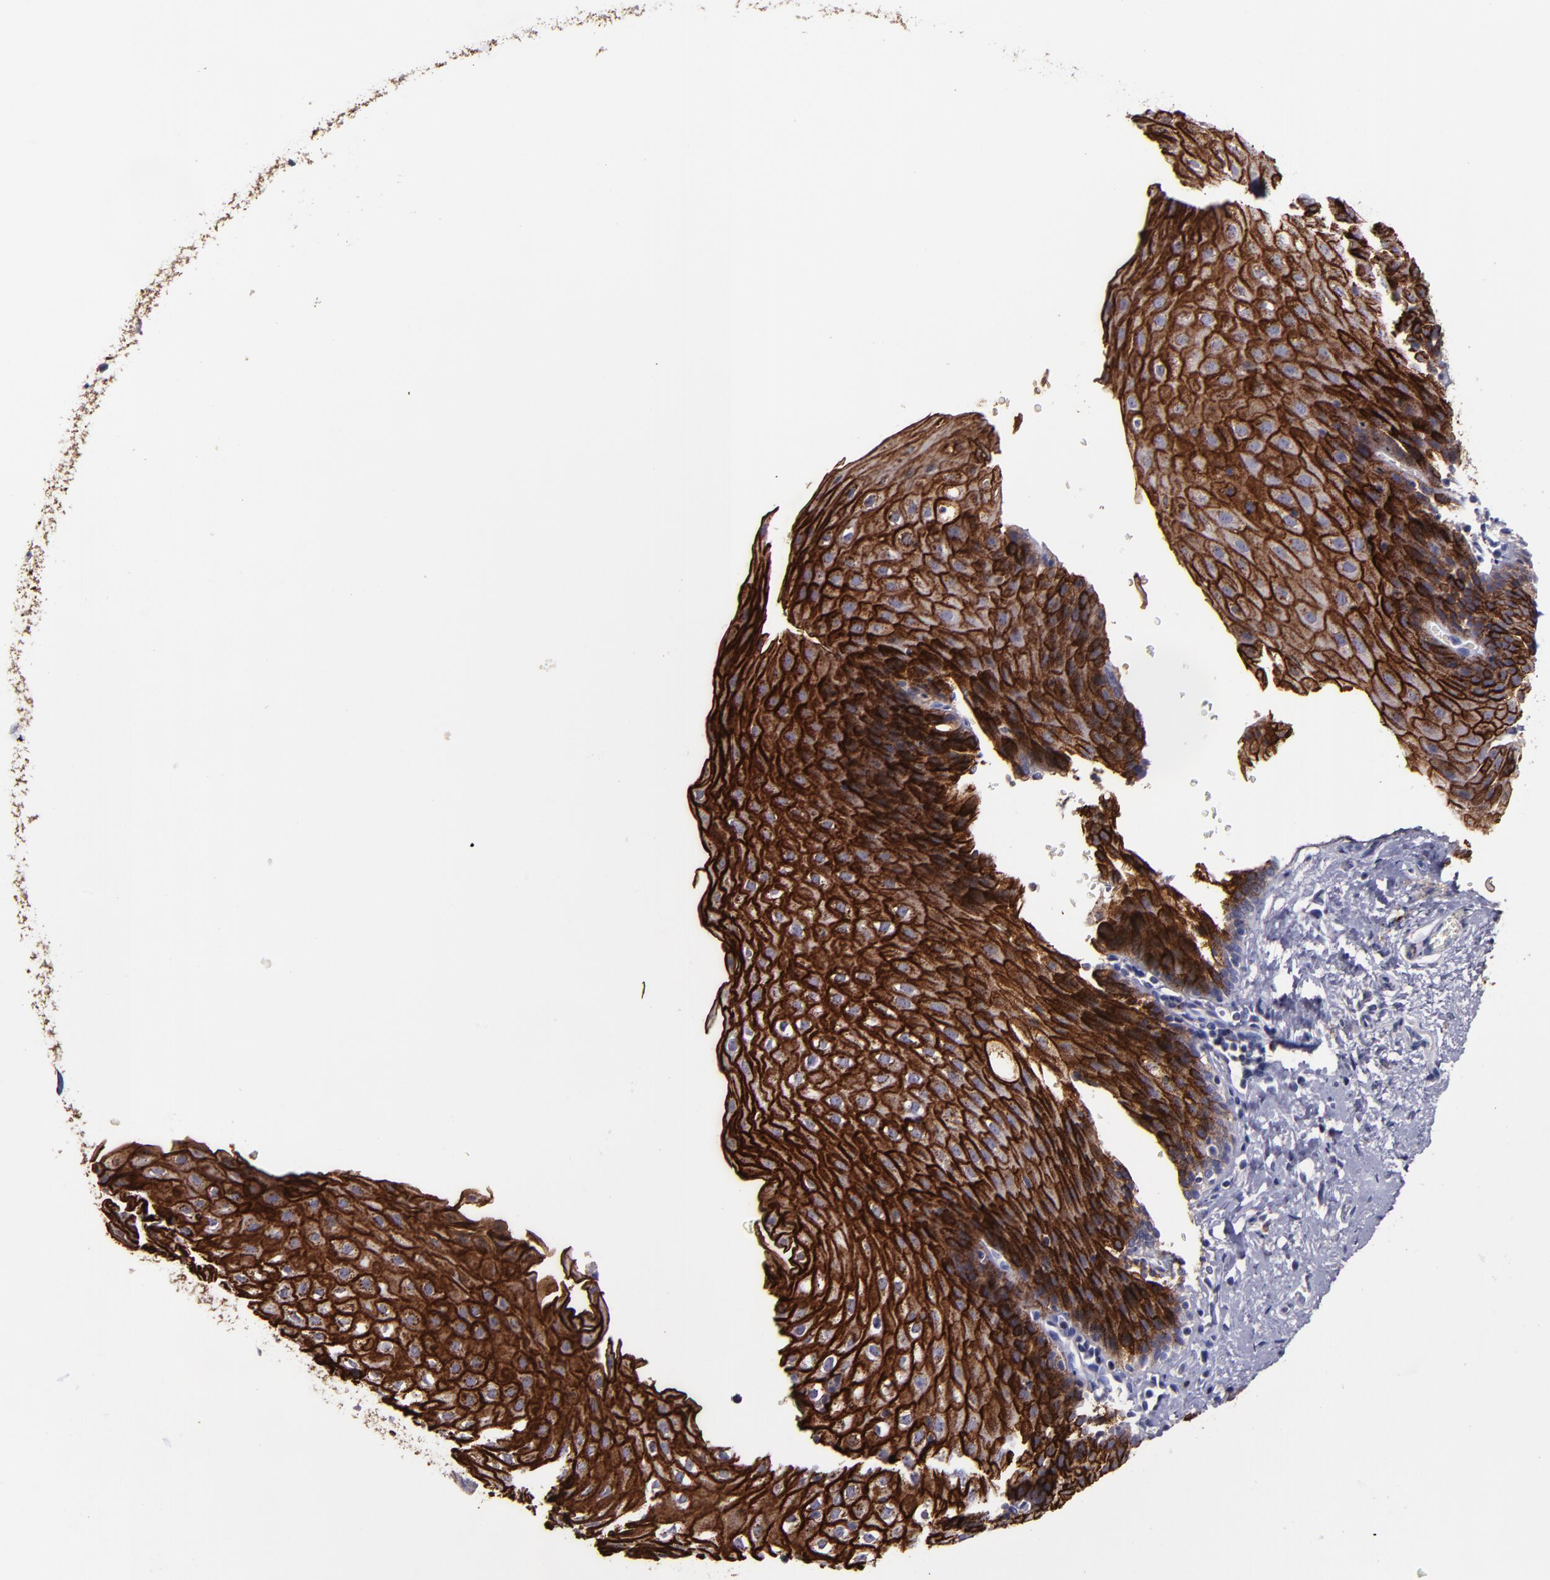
{"staining": {"intensity": "strong", "quantity": ">75%", "location": "cytoplasmic/membranous"}, "tissue": "esophagus", "cell_type": "Squamous epithelial cells", "image_type": "normal", "snomed": [{"axis": "morphology", "description": "Normal tissue, NOS"}, {"axis": "topography", "description": "Esophagus"}], "caption": "A brown stain highlights strong cytoplasmic/membranous expression of a protein in squamous epithelial cells of normal esophagus. (DAB (3,3'-diaminobenzidine) IHC with brightfield microscopy, high magnification).", "gene": "MFGE8", "patient": {"sex": "female", "age": 61}}